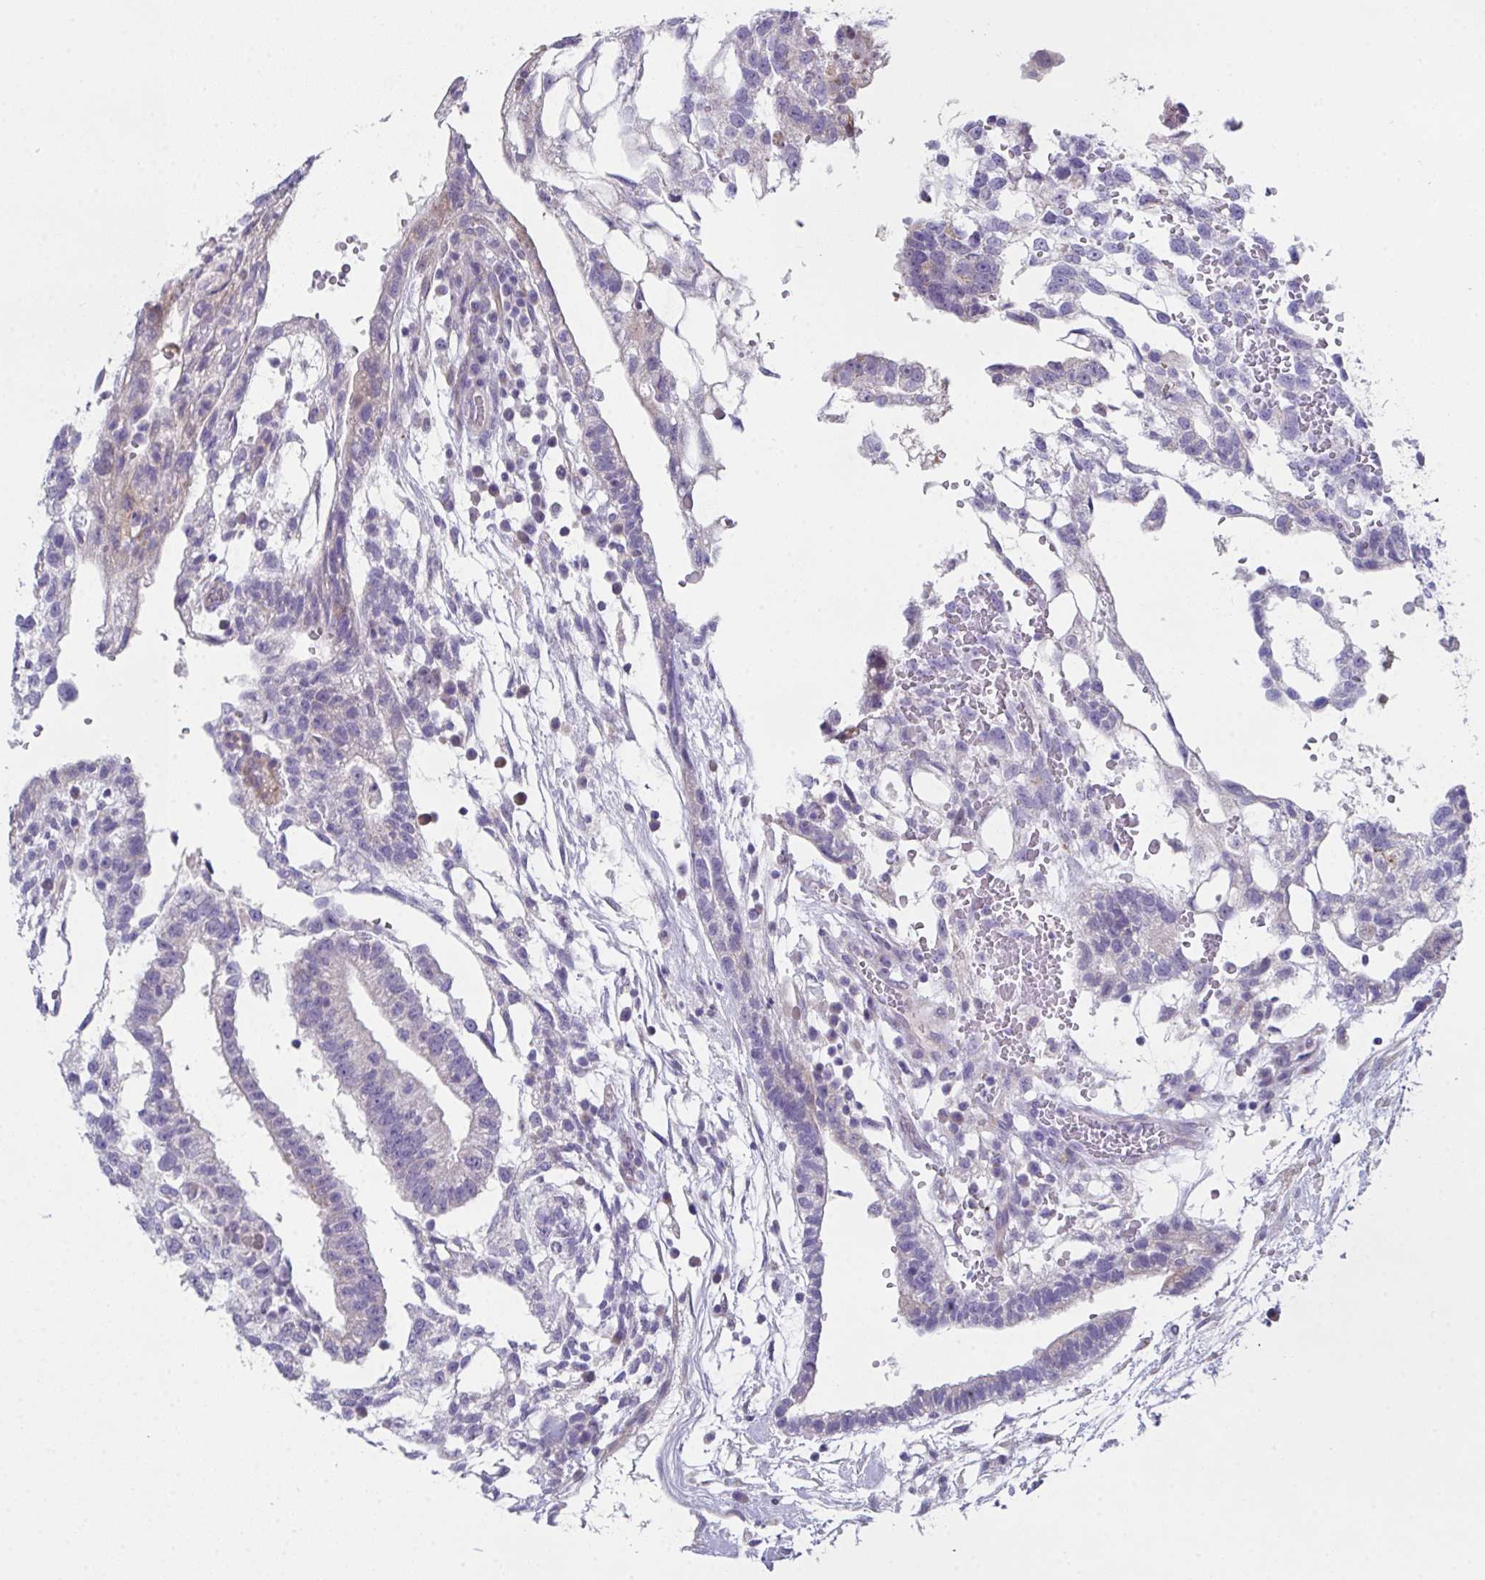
{"staining": {"intensity": "negative", "quantity": "none", "location": "none"}, "tissue": "testis cancer", "cell_type": "Tumor cells", "image_type": "cancer", "snomed": [{"axis": "morphology", "description": "Carcinoma, Embryonal, NOS"}, {"axis": "topography", "description": "Testis"}], "caption": "Immunohistochemical staining of human embryonal carcinoma (testis) reveals no significant staining in tumor cells.", "gene": "FBXO47", "patient": {"sex": "male", "age": 32}}